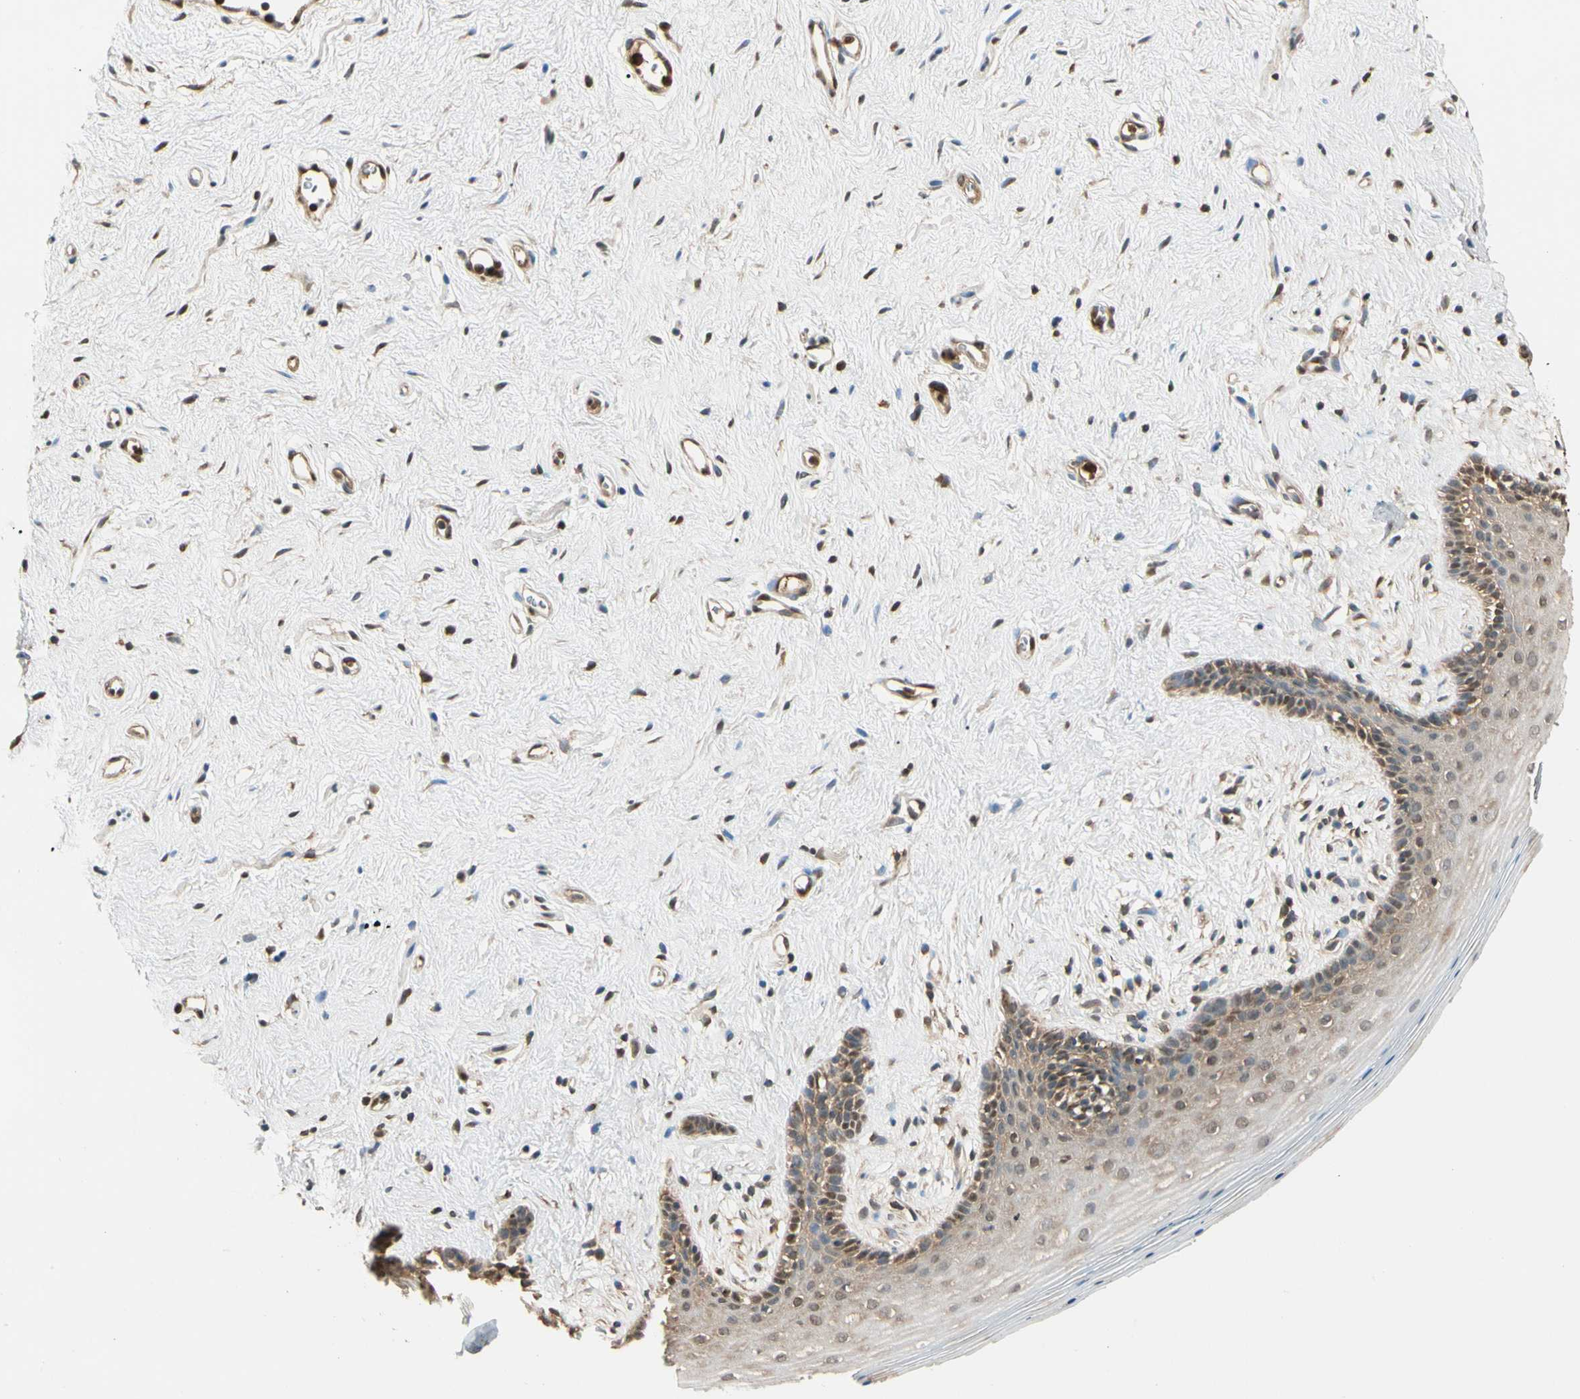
{"staining": {"intensity": "weak", "quantity": "25%-75%", "location": "cytoplasmic/membranous,nuclear"}, "tissue": "vagina", "cell_type": "Squamous epithelial cells", "image_type": "normal", "snomed": [{"axis": "morphology", "description": "Normal tissue, NOS"}, {"axis": "topography", "description": "Vagina"}], "caption": "A low amount of weak cytoplasmic/membranous,nuclear expression is identified in approximately 25%-75% of squamous epithelial cells in benign vagina.", "gene": "PNCK", "patient": {"sex": "female", "age": 44}}